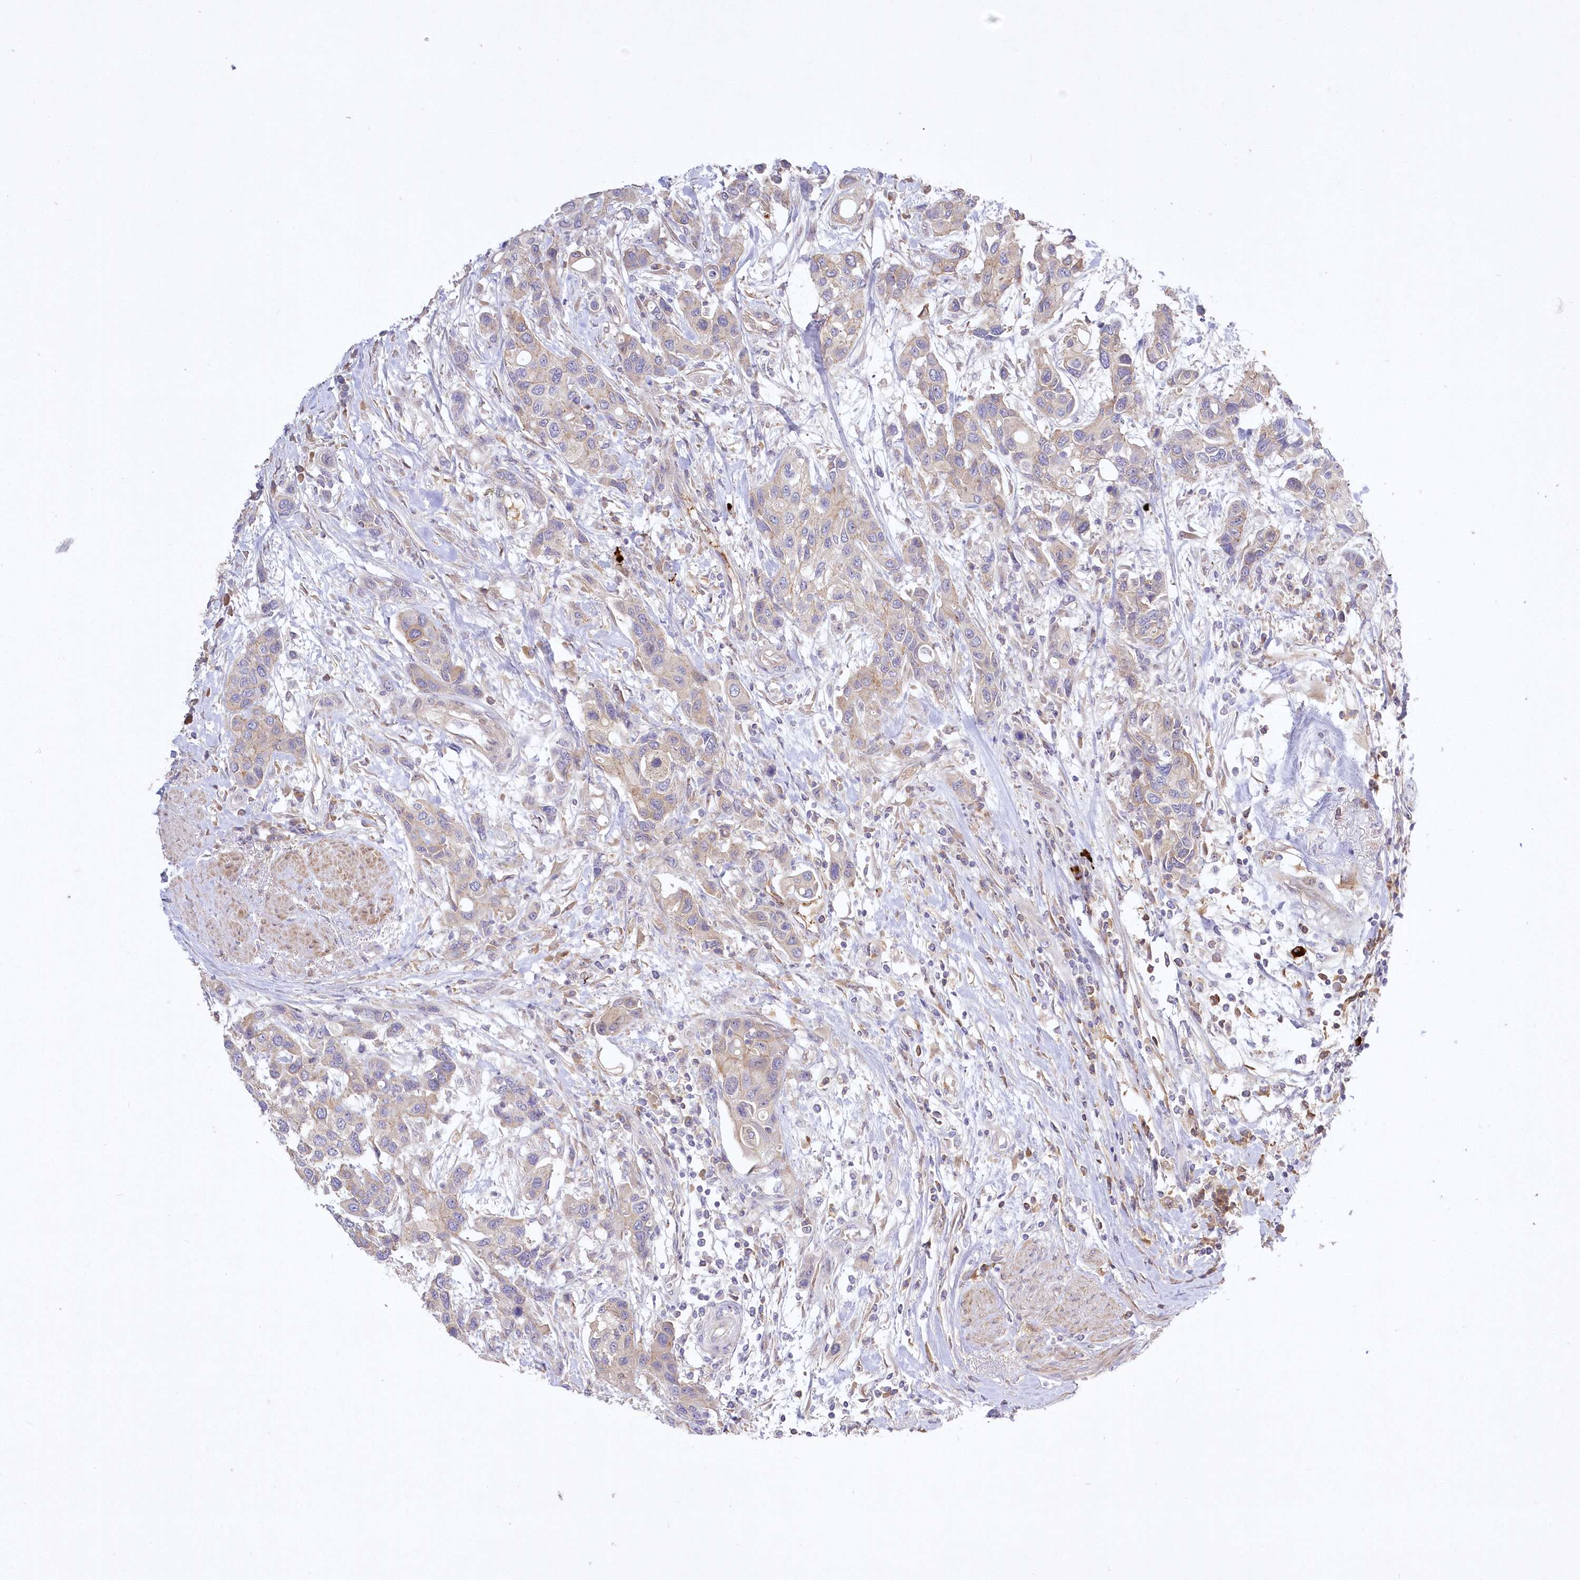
{"staining": {"intensity": "weak", "quantity": "25%-75%", "location": "cytoplasmic/membranous"}, "tissue": "urothelial cancer", "cell_type": "Tumor cells", "image_type": "cancer", "snomed": [{"axis": "morphology", "description": "Normal tissue, NOS"}, {"axis": "morphology", "description": "Urothelial carcinoma, High grade"}, {"axis": "topography", "description": "Vascular tissue"}, {"axis": "topography", "description": "Urinary bladder"}], "caption": "Immunohistochemistry (IHC) image of urothelial cancer stained for a protein (brown), which shows low levels of weak cytoplasmic/membranous positivity in about 25%-75% of tumor cells.", "gene": "WBP1L", "patient": {"sex": "female", "age": 56}}